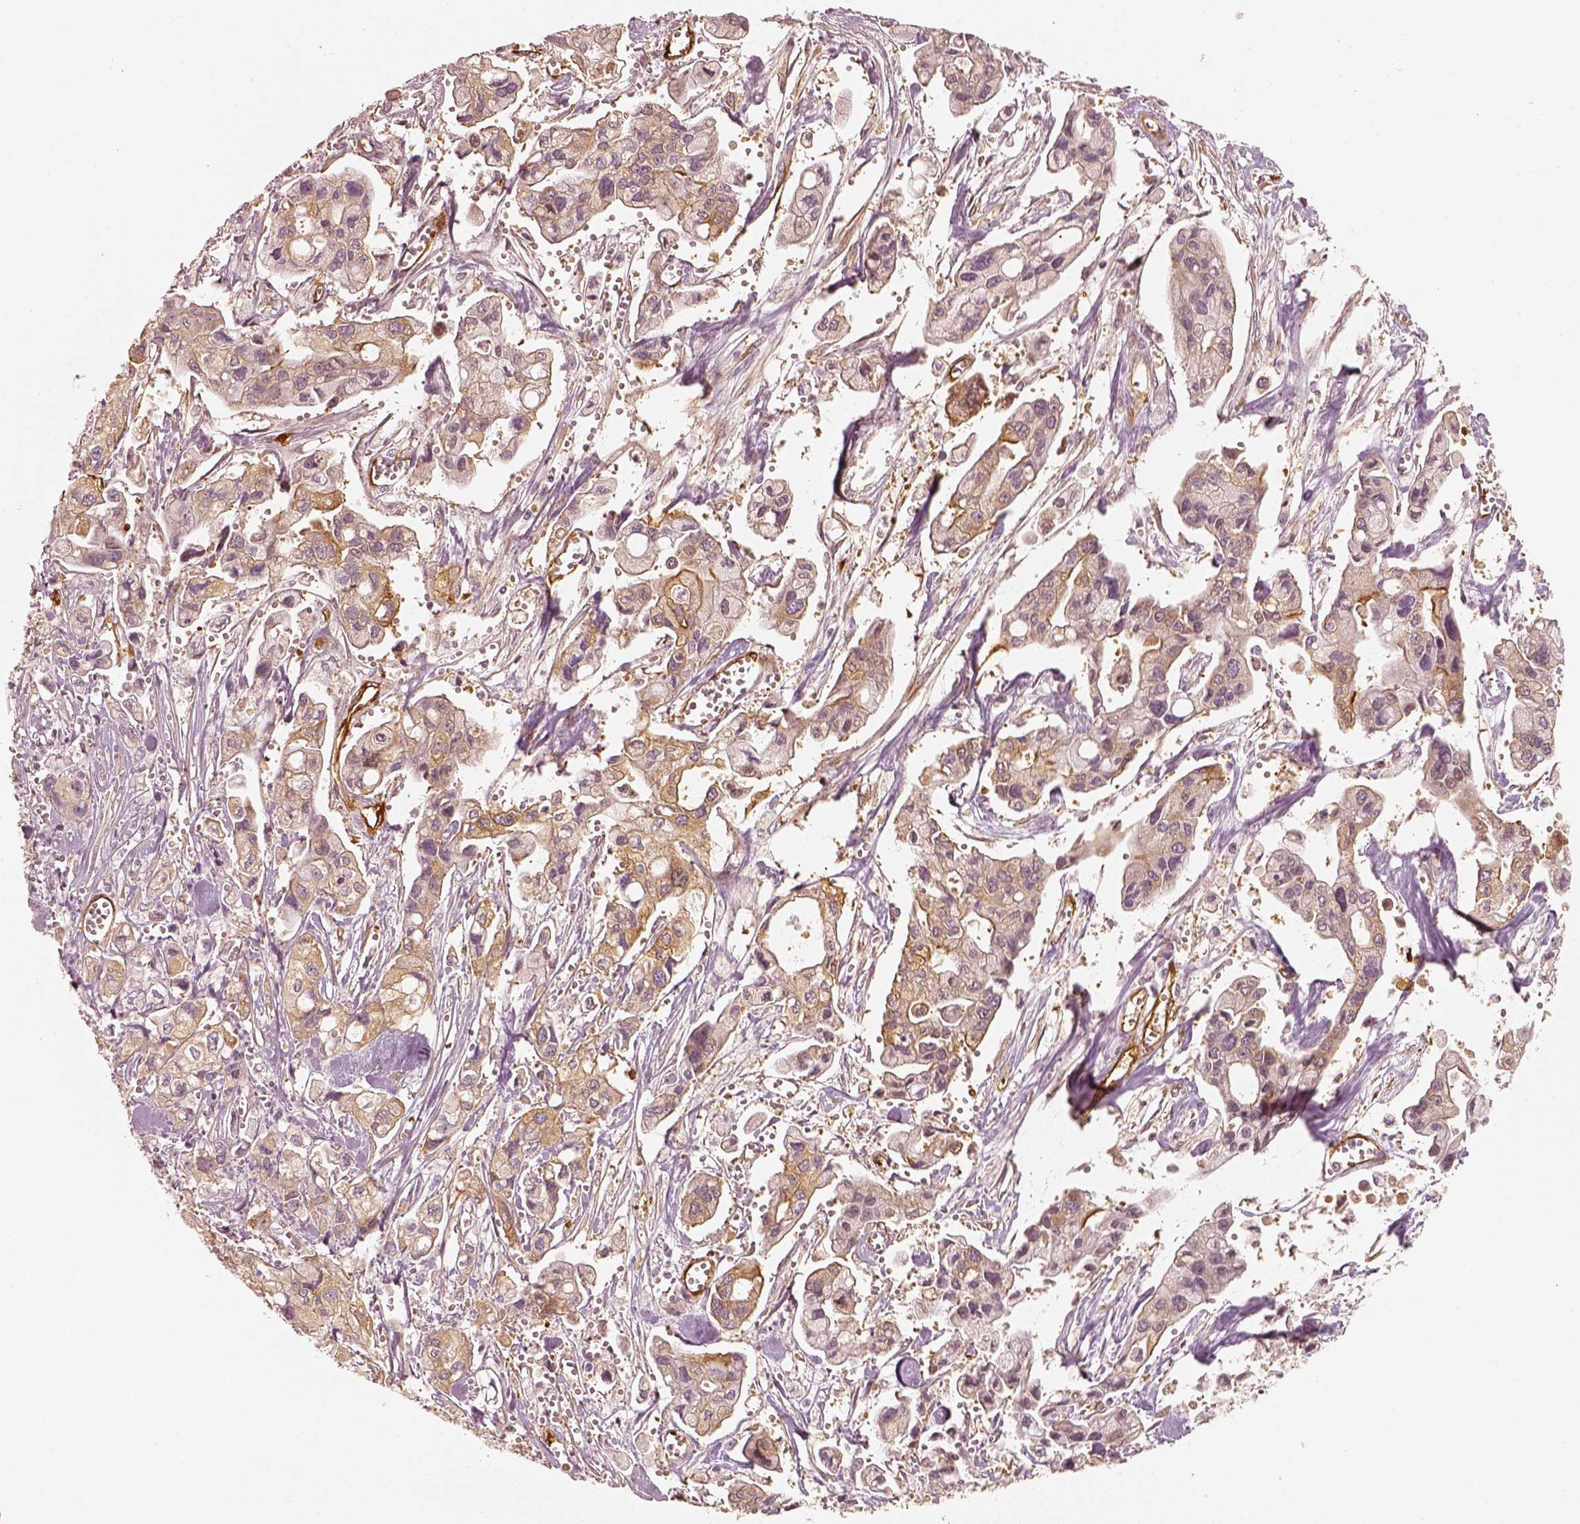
{"staining": {"intensity": "weak", "quantity": "25%-75%", "location": "cytoplasmic/membranous"}, "tissue": "pancreatic cancer", "cell_type": "Tumor cells", "image_type": "cancer", "snomed": [{"axis": "morphology", "description": "Adenocarcinoma, NOS"}, {"axis": "topography", "description": "Pancreas"}], "caption": "Pancreatic cancer stained with IHC reveals weak cytoplasmic/membranous positivity in approximately 25%-75% of tumor cells.", "gene": "FSCN1", "patient": {"sex": "male", "age": 70}}